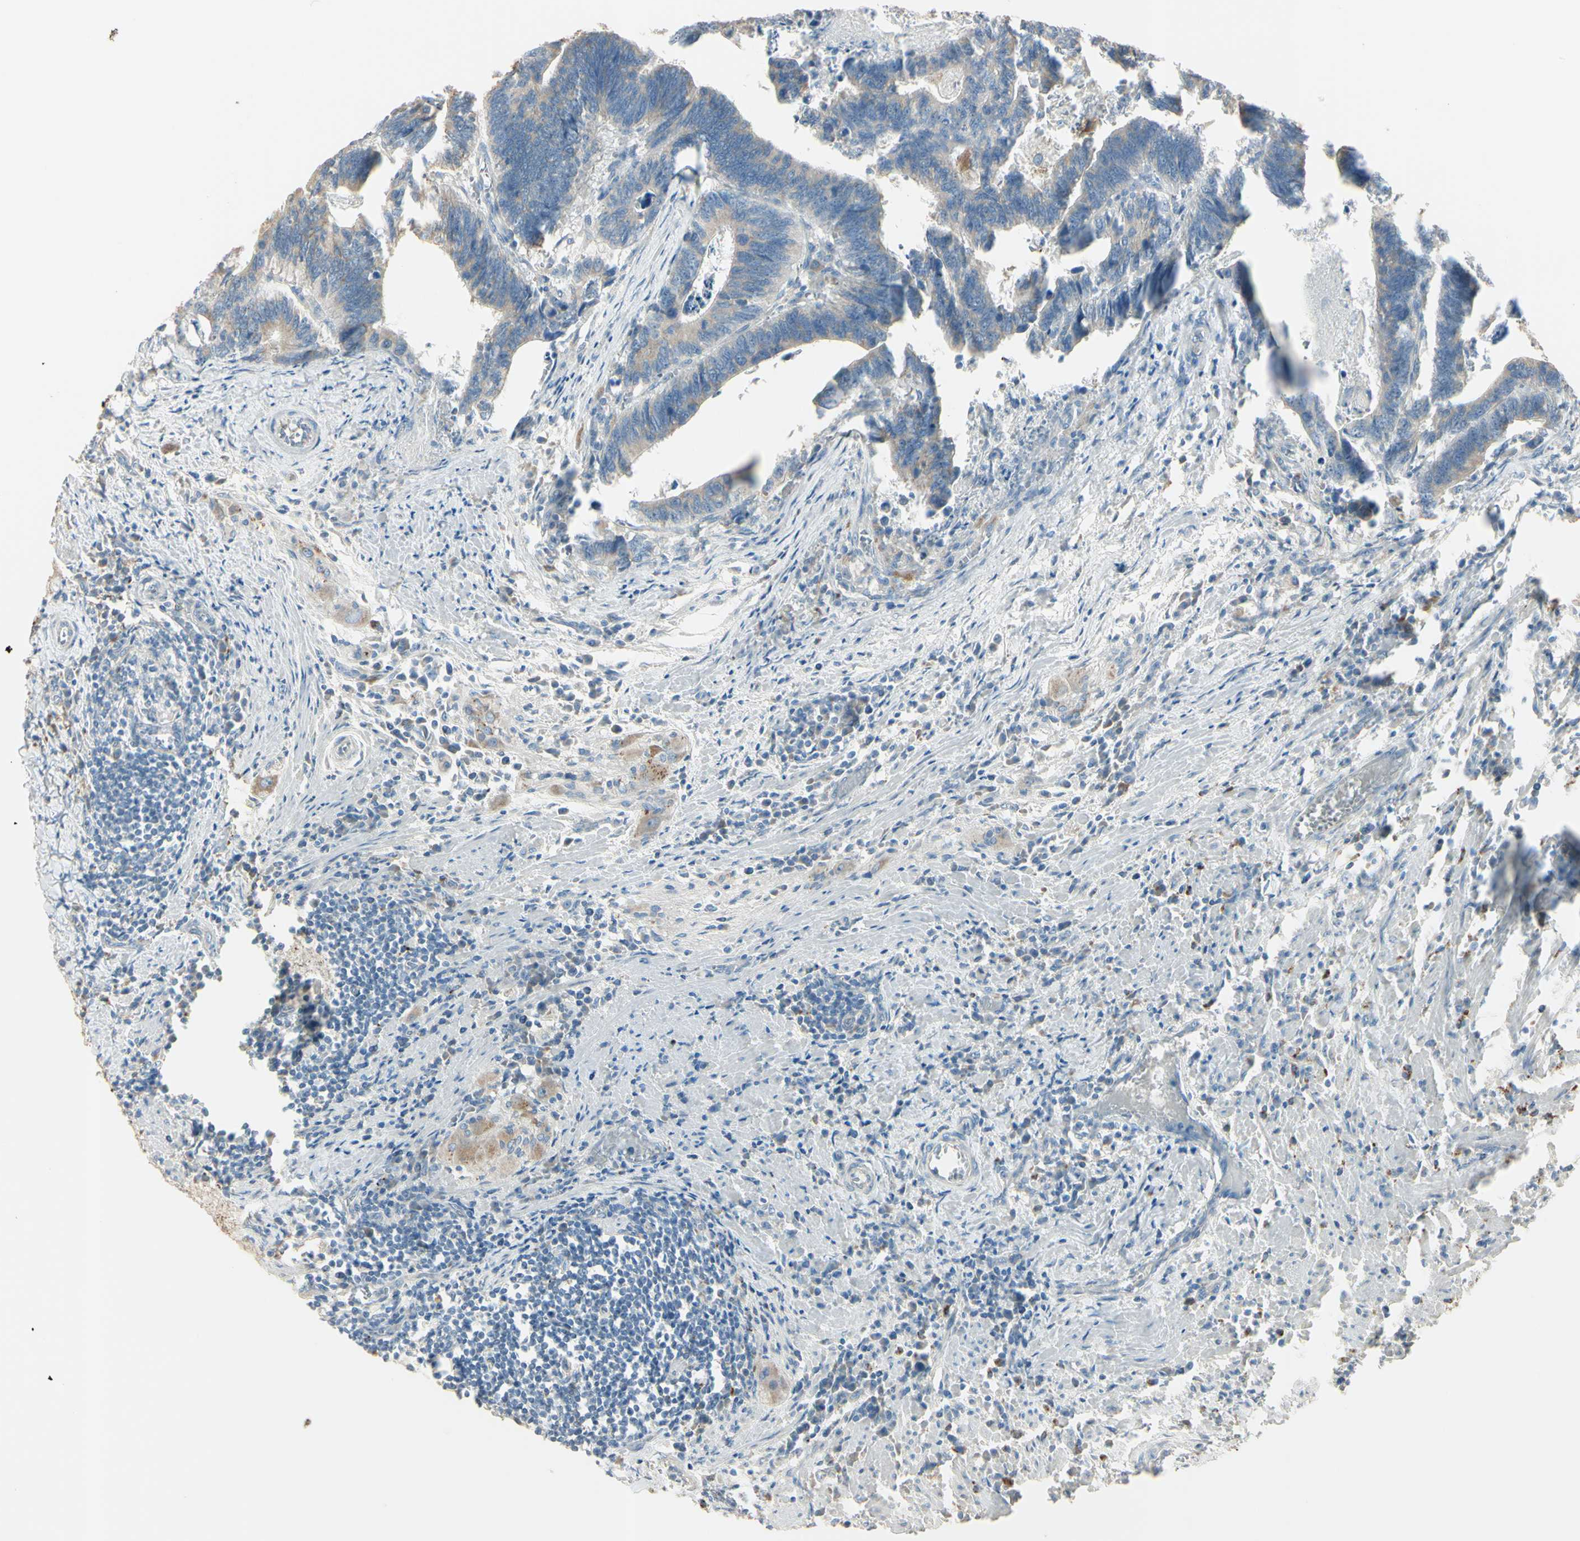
{"staining": {"intensity": "weak", "quantity": ">75%", "location": "cytoplasmic/membranous"}, "tissue": "colorectal cancer", "cell_type": "Tumor cells", "image_type": "cancer", "snomed": [{"axis": "morphology", "description": "Adenocarcinoma, NOS"}, {"axis": "topography", "description": "Colon"}], "caption": "Immunohistochemical staining of human colorectal cancer (adenocarcinoma) shows low levels of weak cytoplasmic/membranous expression in about >75% of tumor cells.", "gene": "ANGPTL1", "patient": {"sex": "male", "age": 72}}